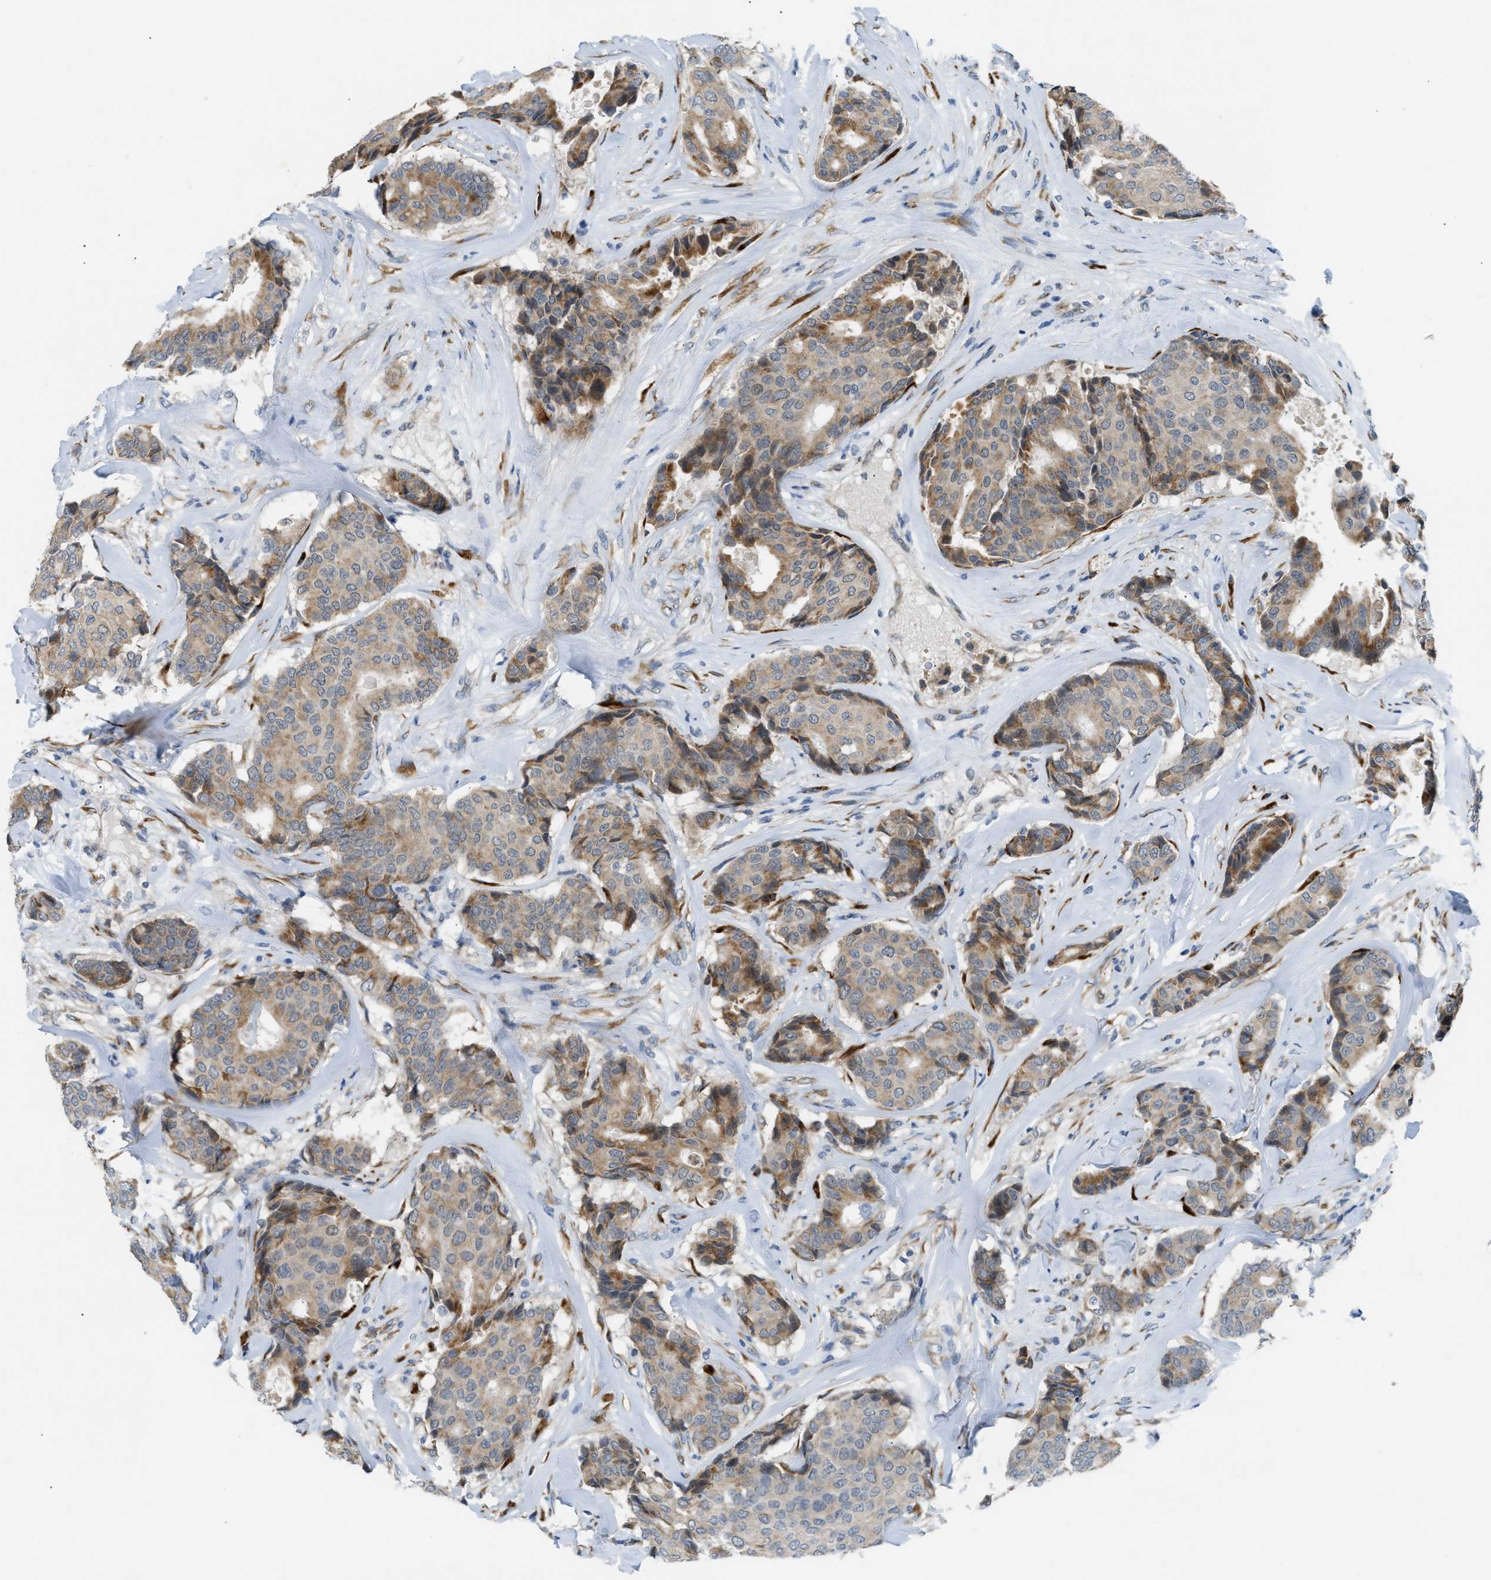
{"staining": {"intensity": "moderate", "quantity": "25%-75%", "location": "cytoplasmic/membranous"}, "tissue": "breast cancer", "cell_type": "Tumor cells", "image_type": "cancer", "snomed": [{"axis": "morphology", "description": "Duct carcinoma"}, {"axis": "topography", "description": "Breast"}], "caption": "The histopathology image exhibits staining of breast cancer (infiltrating ductal carcinoma), revealing moderate cytoplasmic/membranous protein positivity (brown color) within tumor cells.", "gene": "KCNC2", "patient": {"sex": "female", "age": 75}}